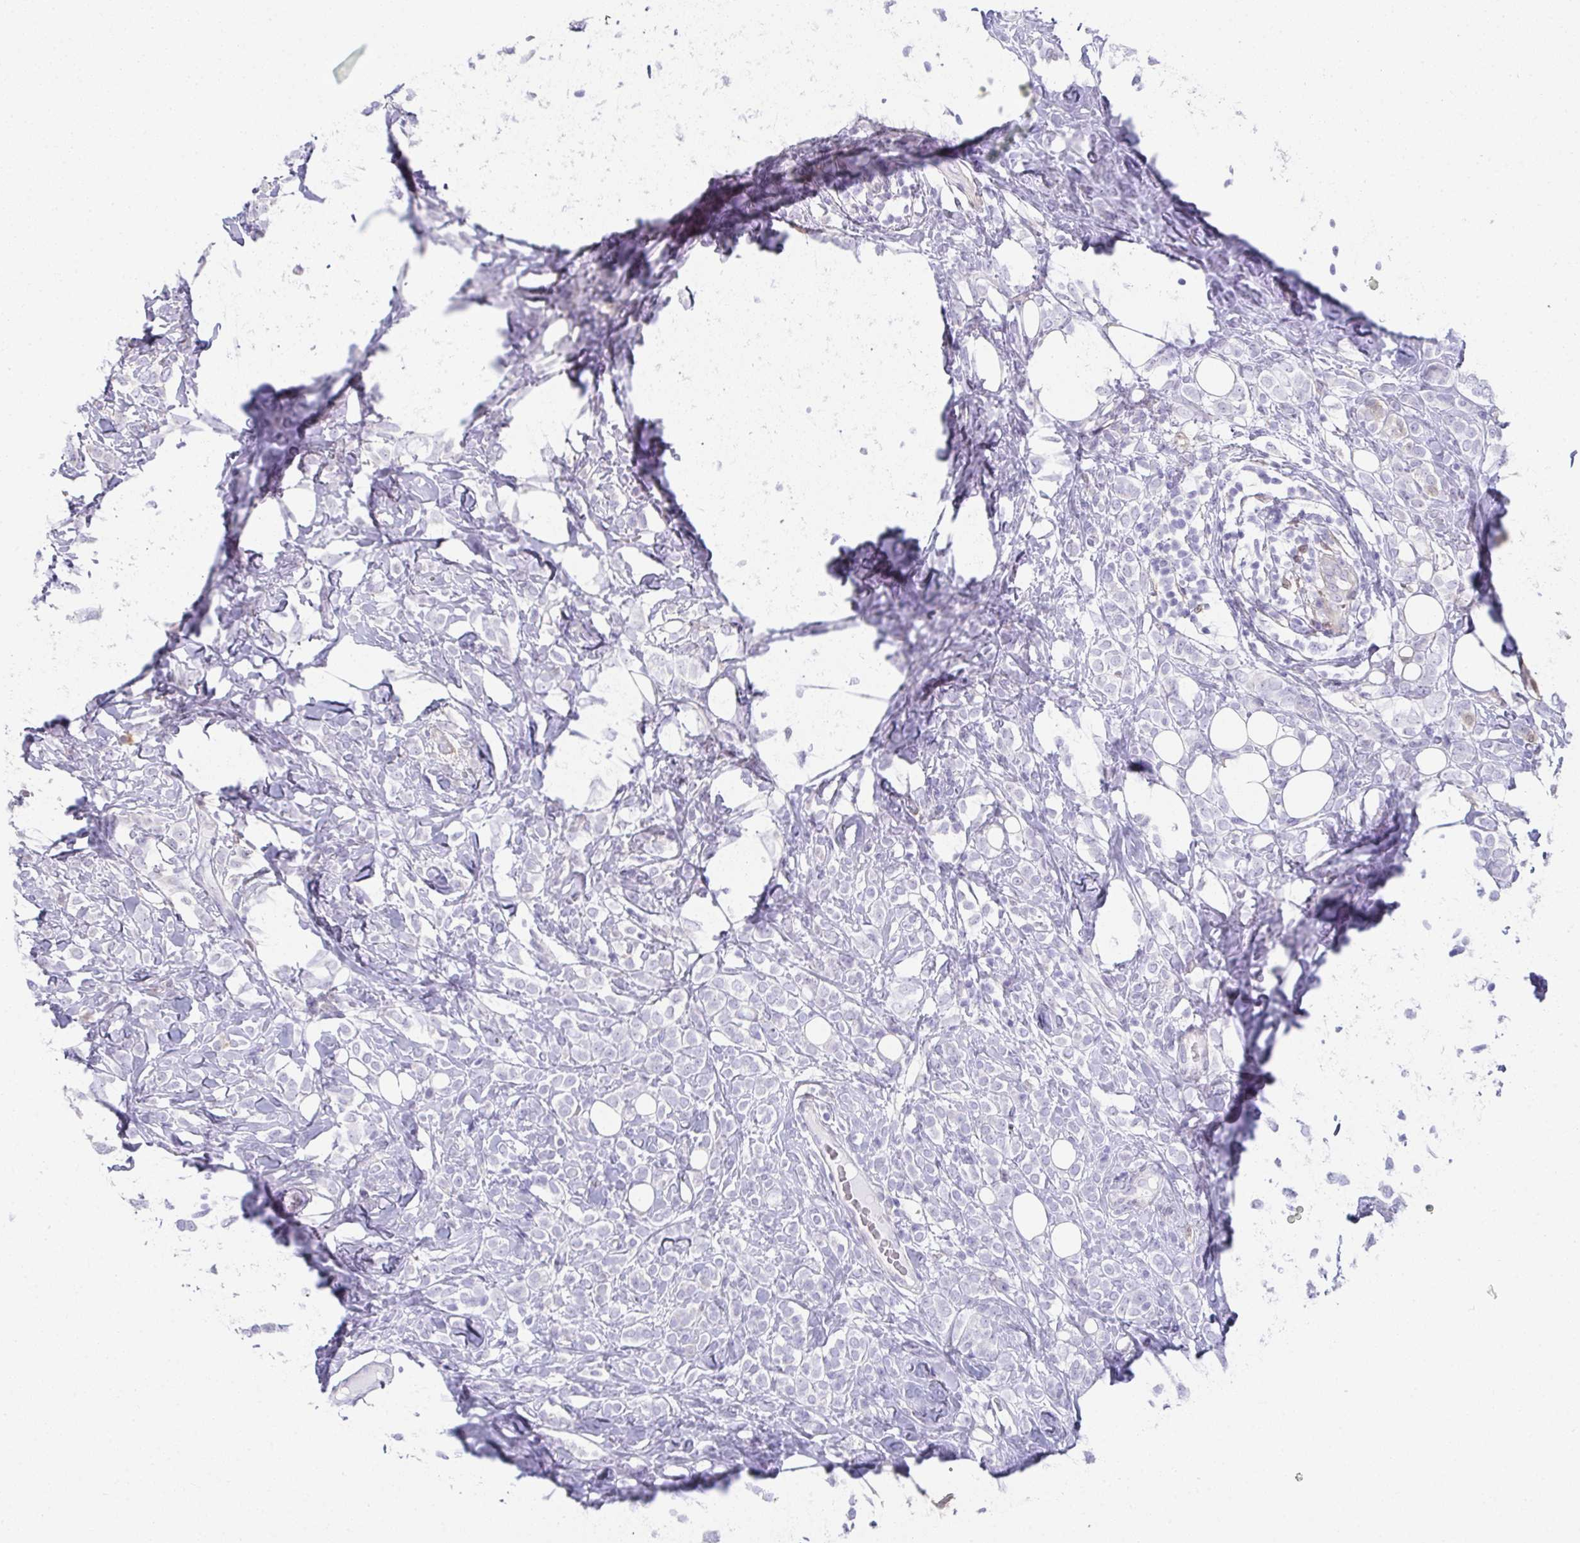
{"staining": {"intensity": "negative", "quantity": "none", "location": "none"}, "tissue": "breast cancer", "cell_type": "Tumor cells", "image_type": "cancer", "snomed": [{"axis": "morphology", "description": "Lobular carcinoma"}, {"axis": "topography", "description": "Breast"}], "caption": "Breast cancer (lobular carcinoma) was stained to show a protein in brown. There is no significant staining in tumor cells.", "gene": "RBP1", "patient": {"sex": "female", "age": 49}}